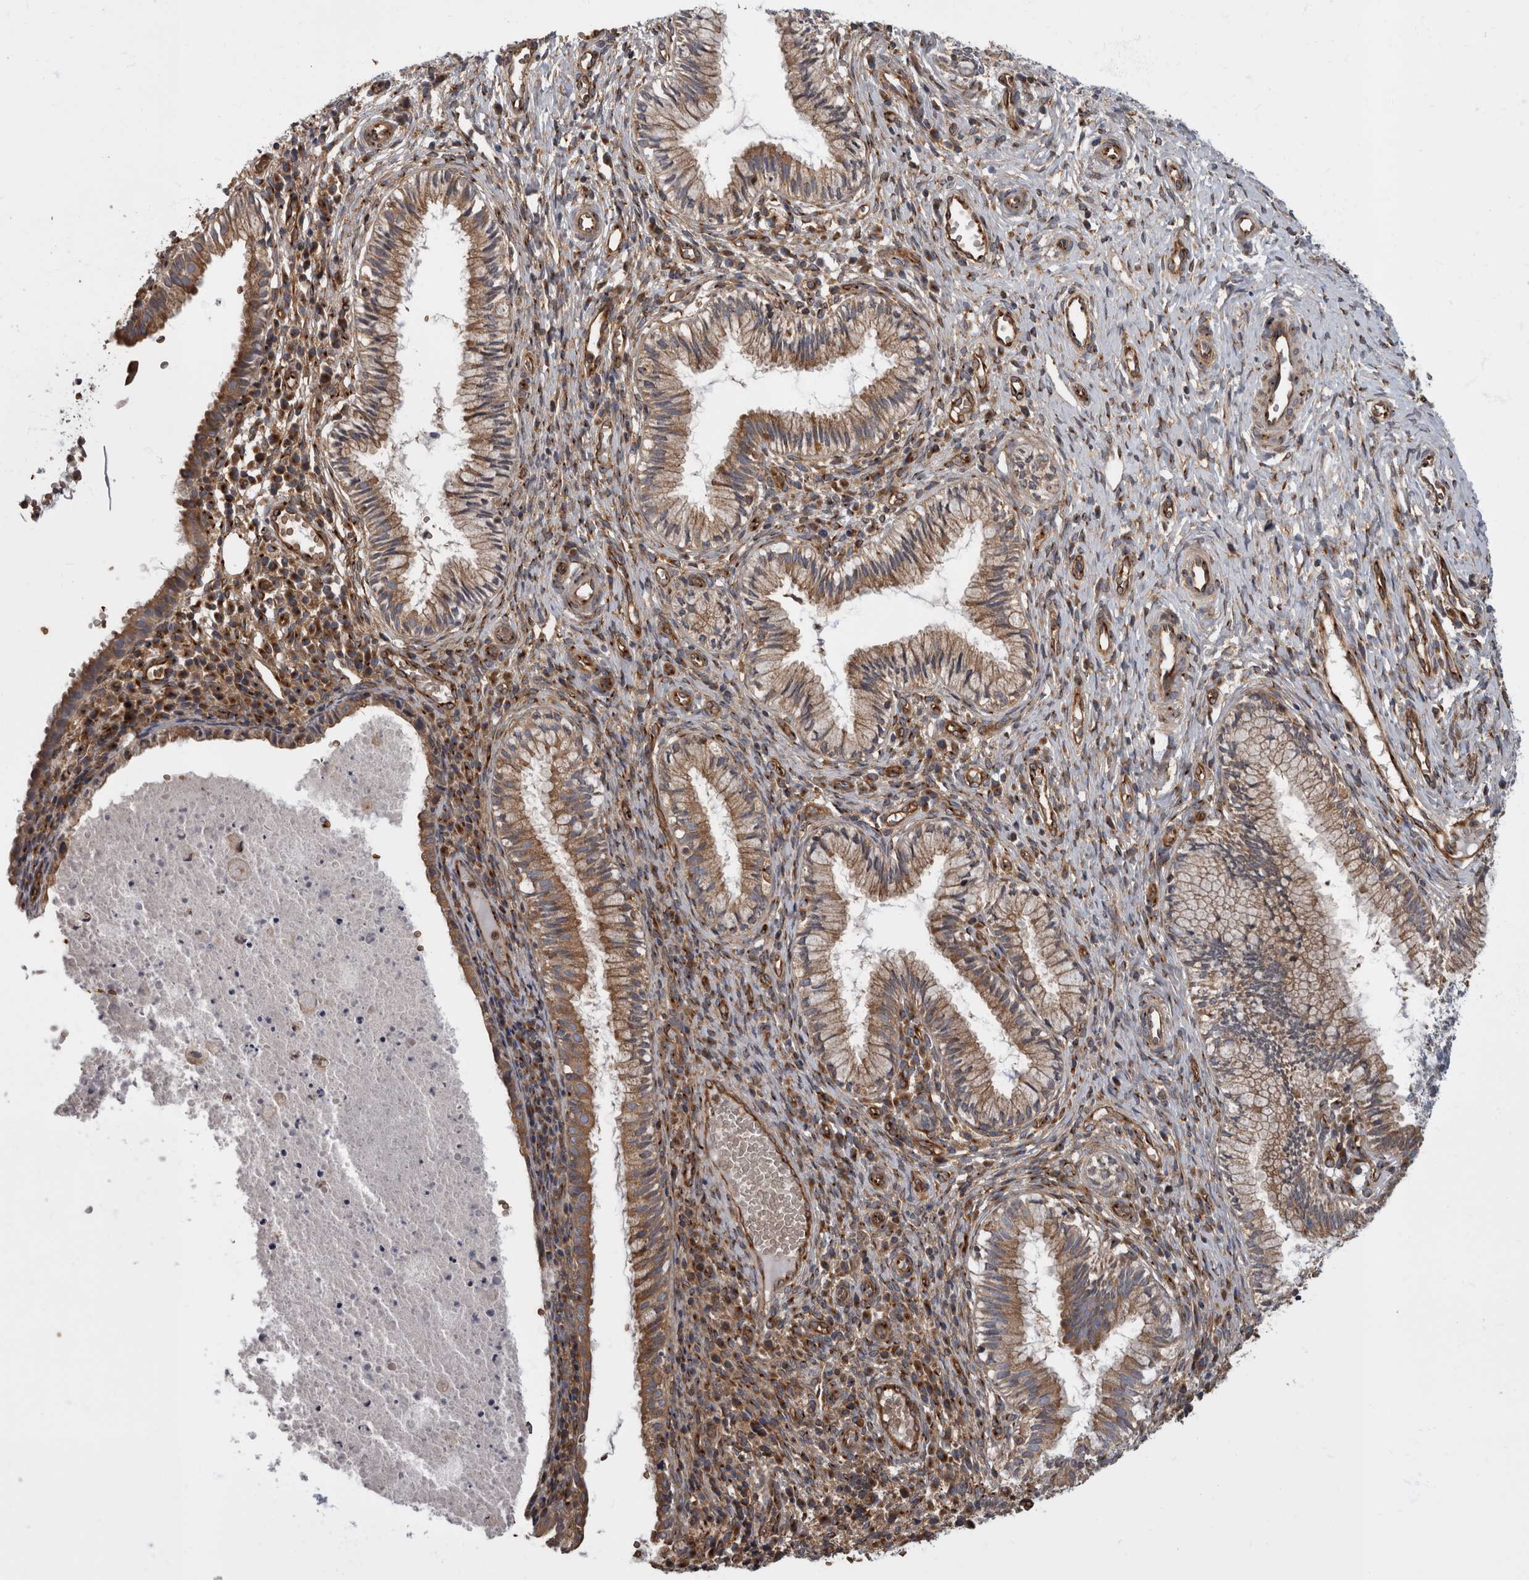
{"staining": {"intensity": "moderate", "quantity": "25%-75%", "location": "cytoplasmic/membranous"}, "tissue": "cervix", "cell_type": "Glandular cells", "image_type": "normal", "snomed": [{"axis": "morphology", "description": "Normal tissue, NOS"}, {"axis": "topography", "description": "Cervix"}], "caption": "Human cervix stained with a brown dye exhibits moderate cytoplasmic/membranous positive positivity in about 25%-75% of glandular cells.", "gene": "HOOK3", "patient": {"sex": "female", "age": 27}}